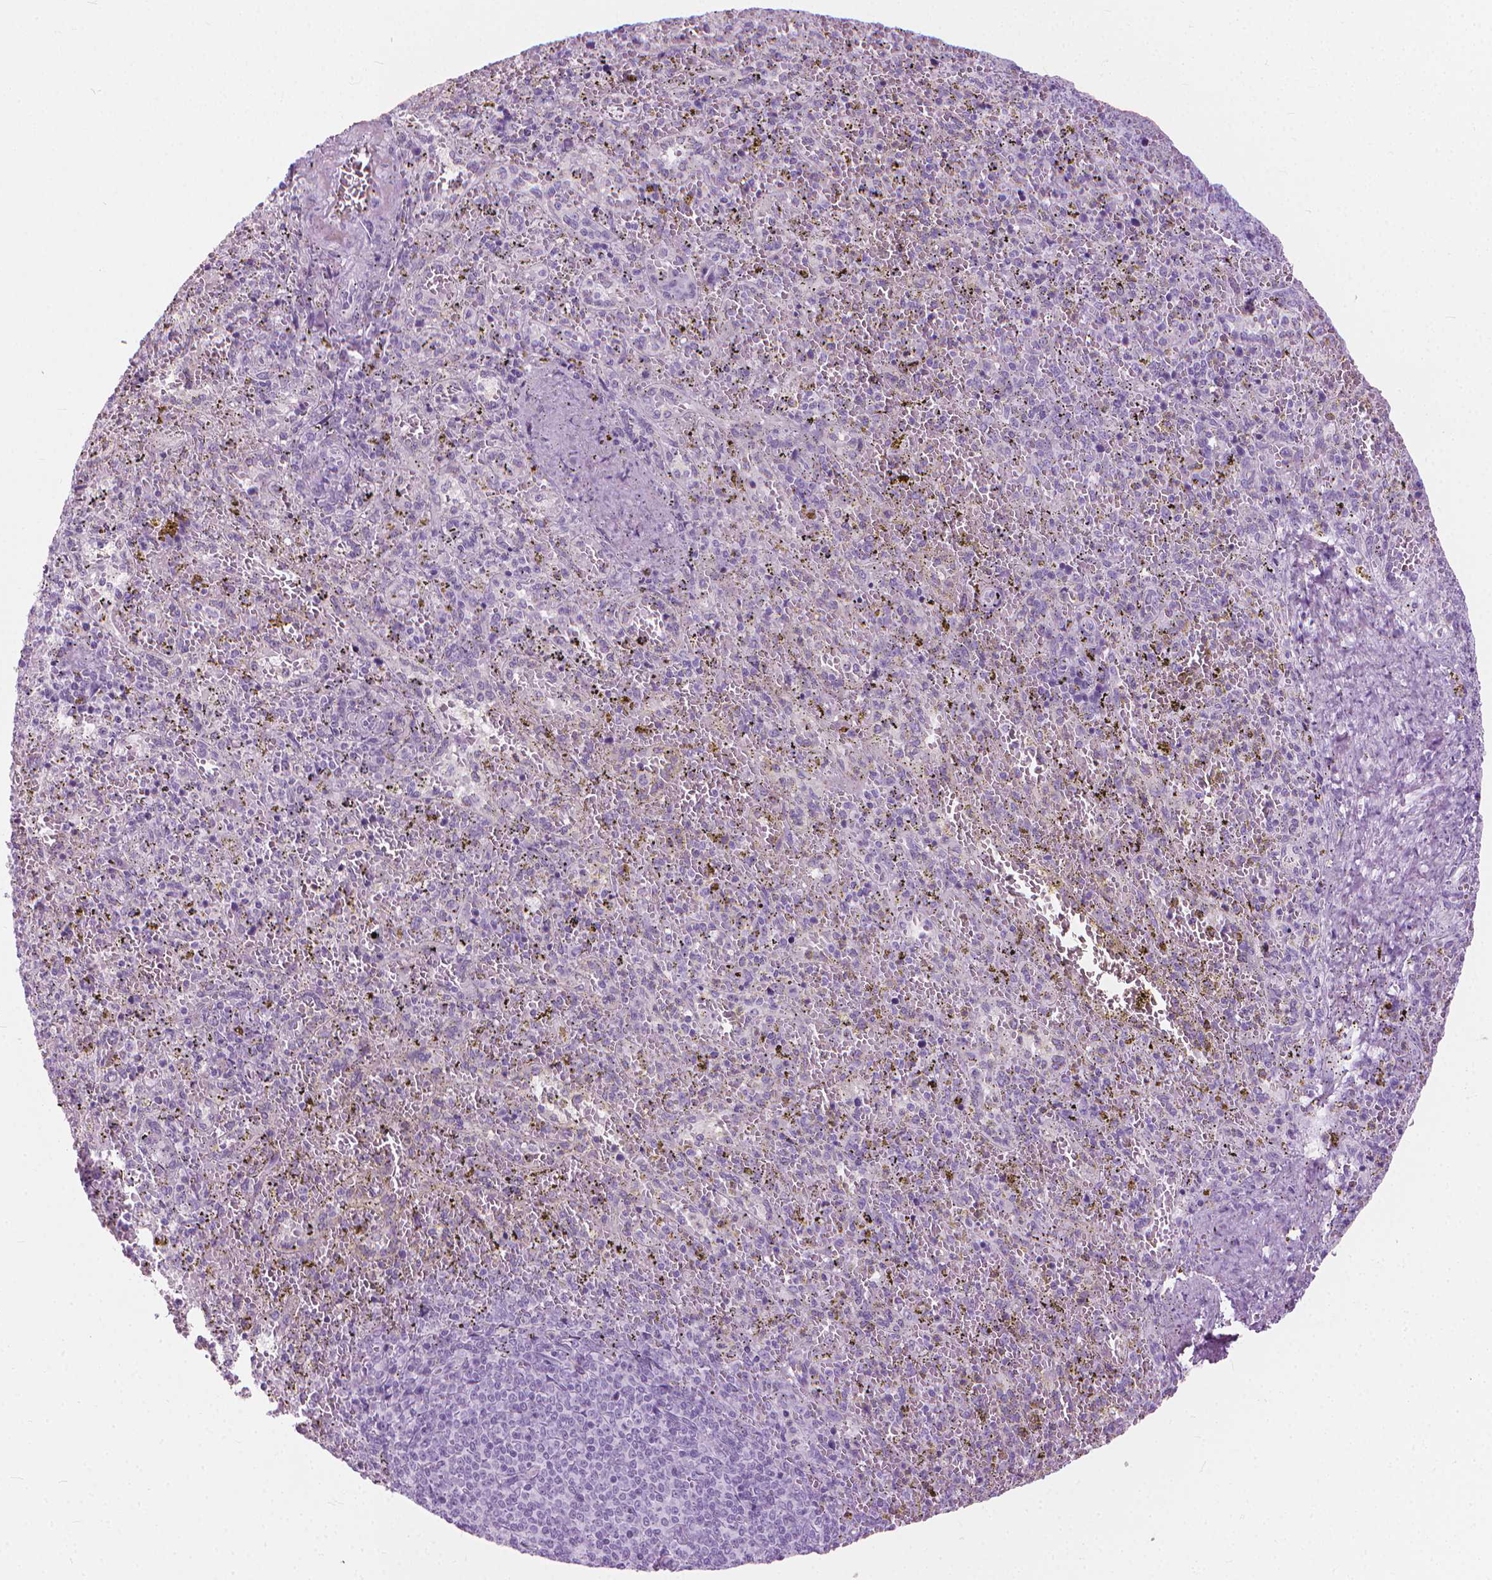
{"staining": {"intensity": "negative", "quantity": "none", "location": "none"}, "tissue": "spleen", "cell_type": "Cells in red pulp", "image_type": "normal", "snomed": [{"axis": "morphology", "description": "Normal tissue, NOS"}, {"axis": "topography", "description": "Spleen"}], "caption": "Cells in red pulp are negative for protein expression in normal human spleen. Nuclei are stained in blue.", "gene": "HTR2B", "patient": {"sex": "female", "age": 50}}